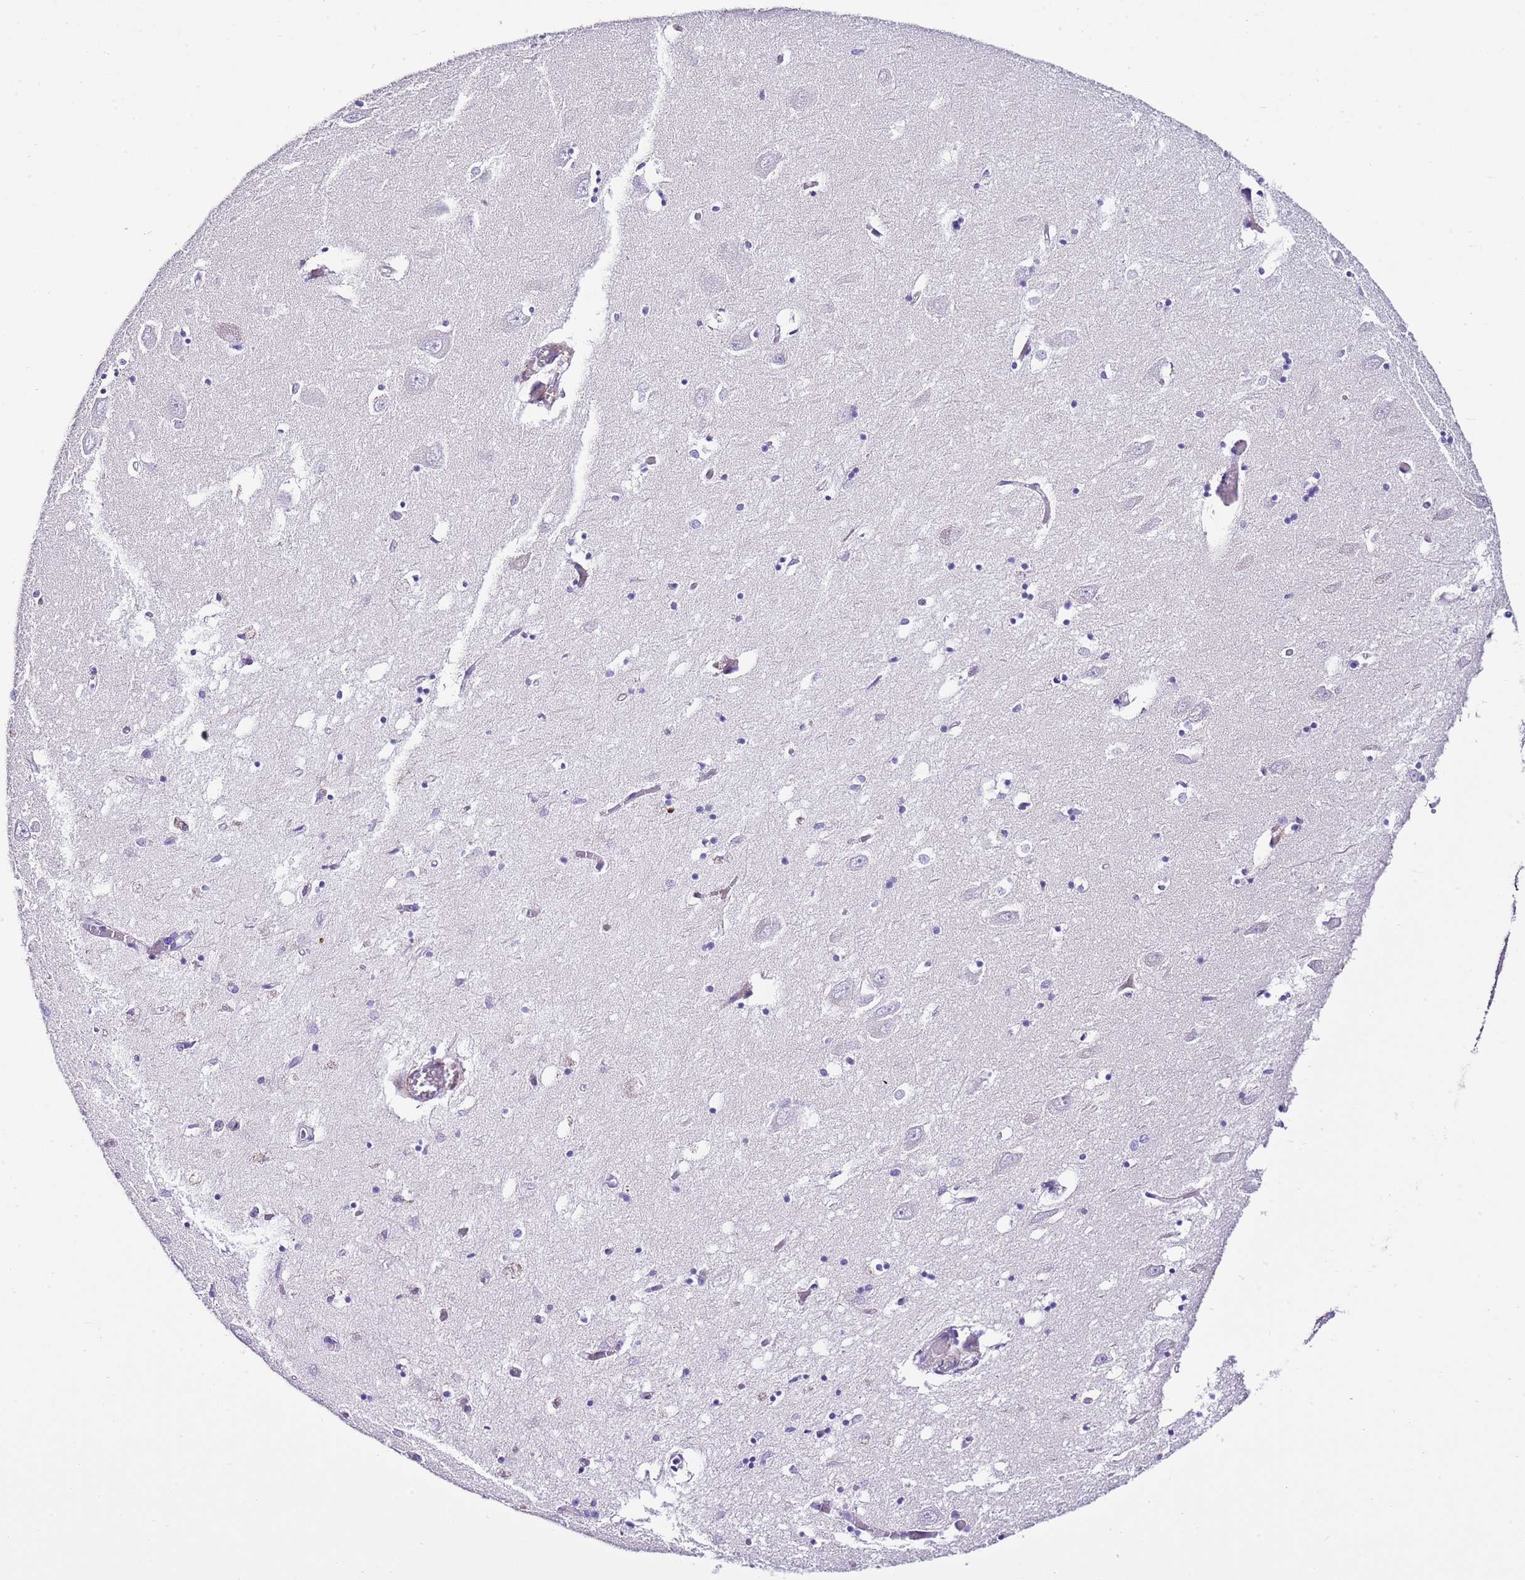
{"staining": {"intensity": "negative", "quantity": "none", "location": "none"}, "tissue": "hippocampus", "cell_type": "Glial cells", "image_type": "normal", "snomed": [{"axis": "morphology", "description": "Normal tissue, NOS"}, {"axis": "topography", "description": "Hippocampus"}], "caption": "An IHC micrograph of benign hippocampus is shown. There is no staining in glial cells of hippocampus. (DAB immunohistochemistry (IHC), high magnification).", "gene": "ALDH3A1", "patient": {"sex": "male", "age": 70}}